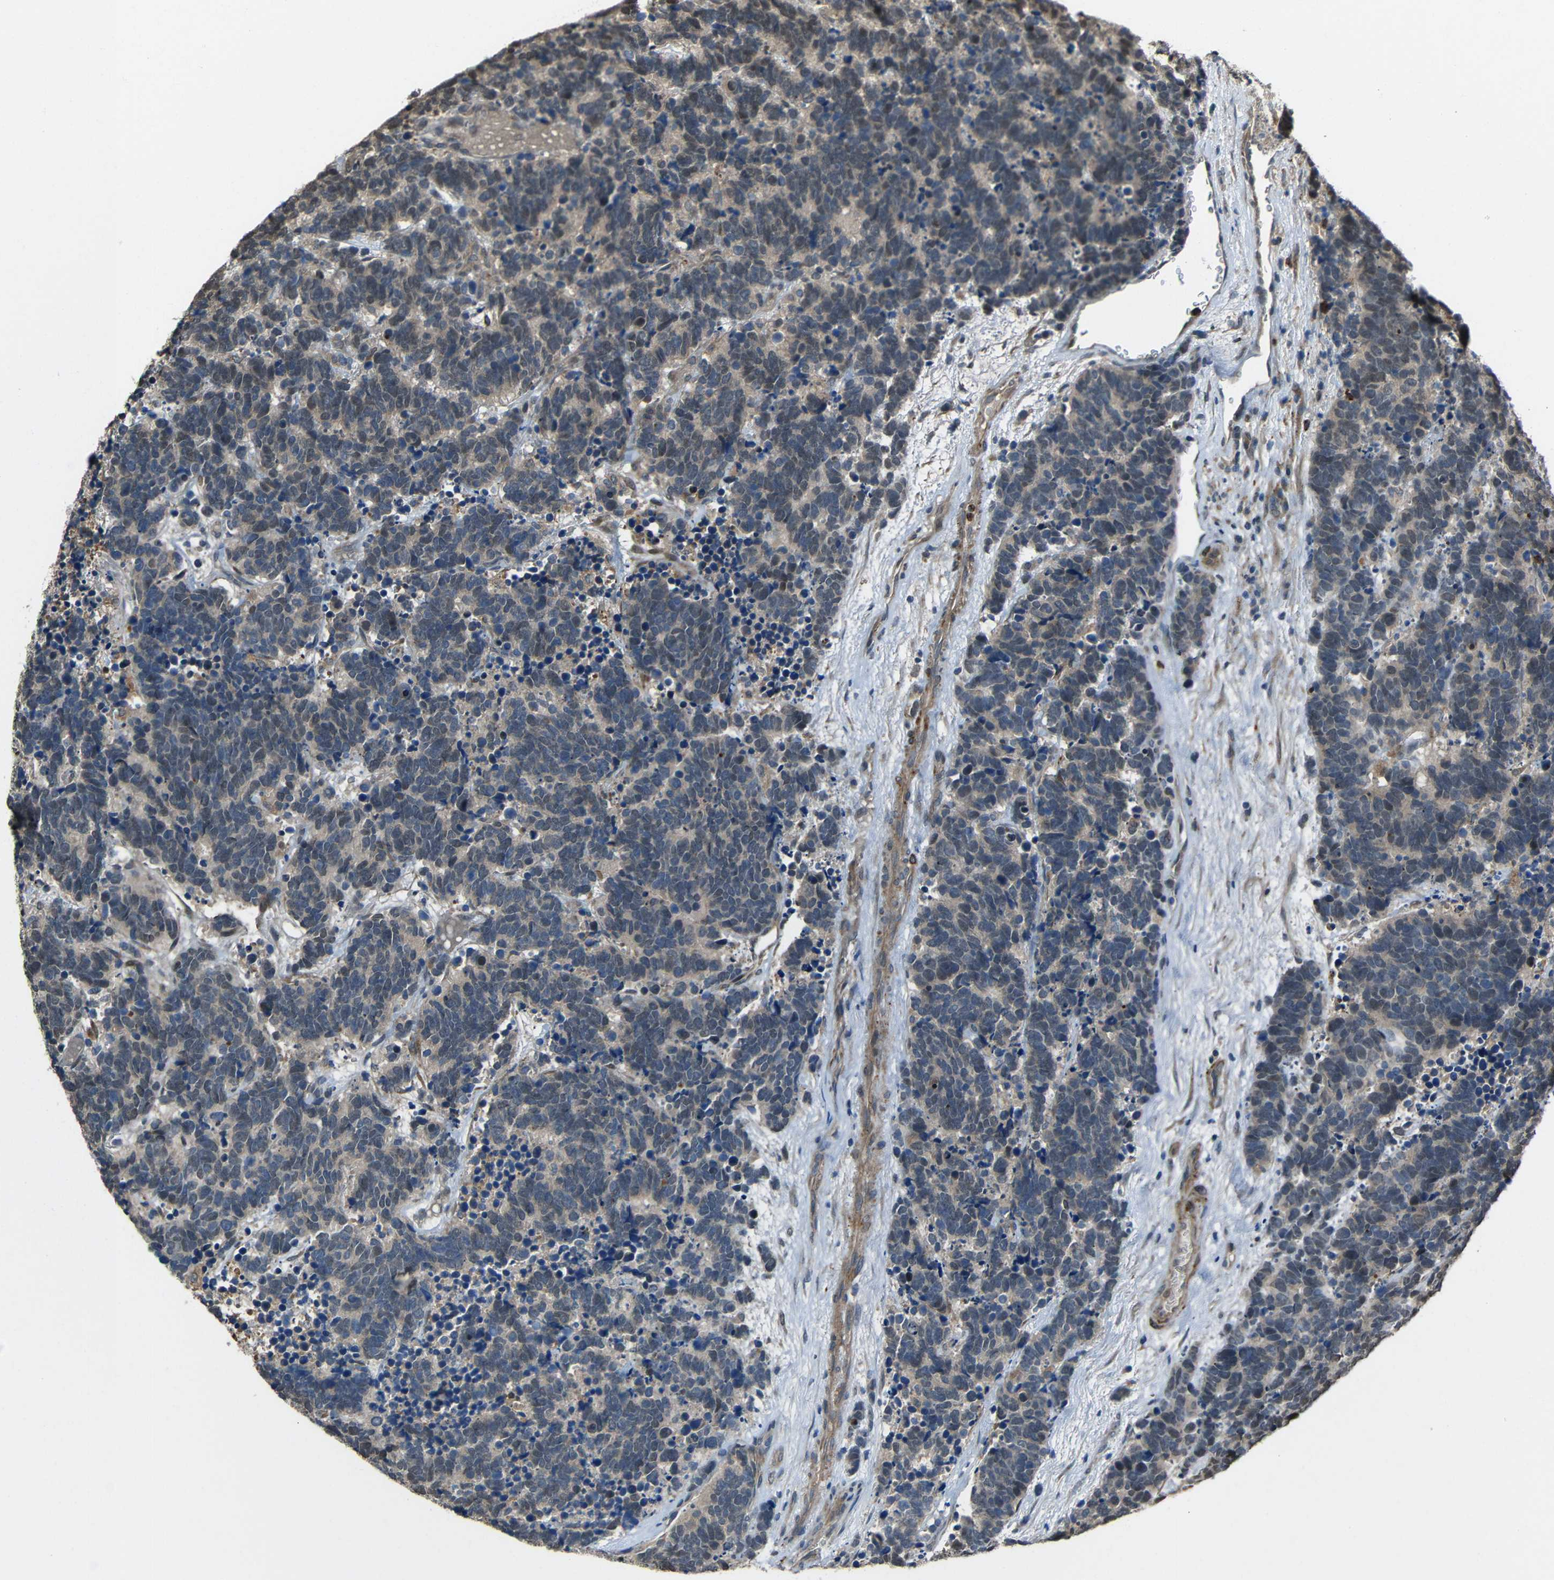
{"staining": {"intensity": "weak", "quantity": "<25%", "location": "cytoplasmic/membranous"}, "tissue": "carcinoid", "cell_type": "Tumor cells", "image_type": "cancer", "snomed": [{"axis": "morphology", "description": "Carcinoma, NOS"}, {"axis": "morphology", "description": "Carcinoid, malignant, NOS"}, {"axis": "topography", "description": "Urinary bladder"}], "caption": "Tumor cells show no significant positivity in carcinoid.", "gene": "STBD1", "patient": {"sex": "male", "age": 57}}